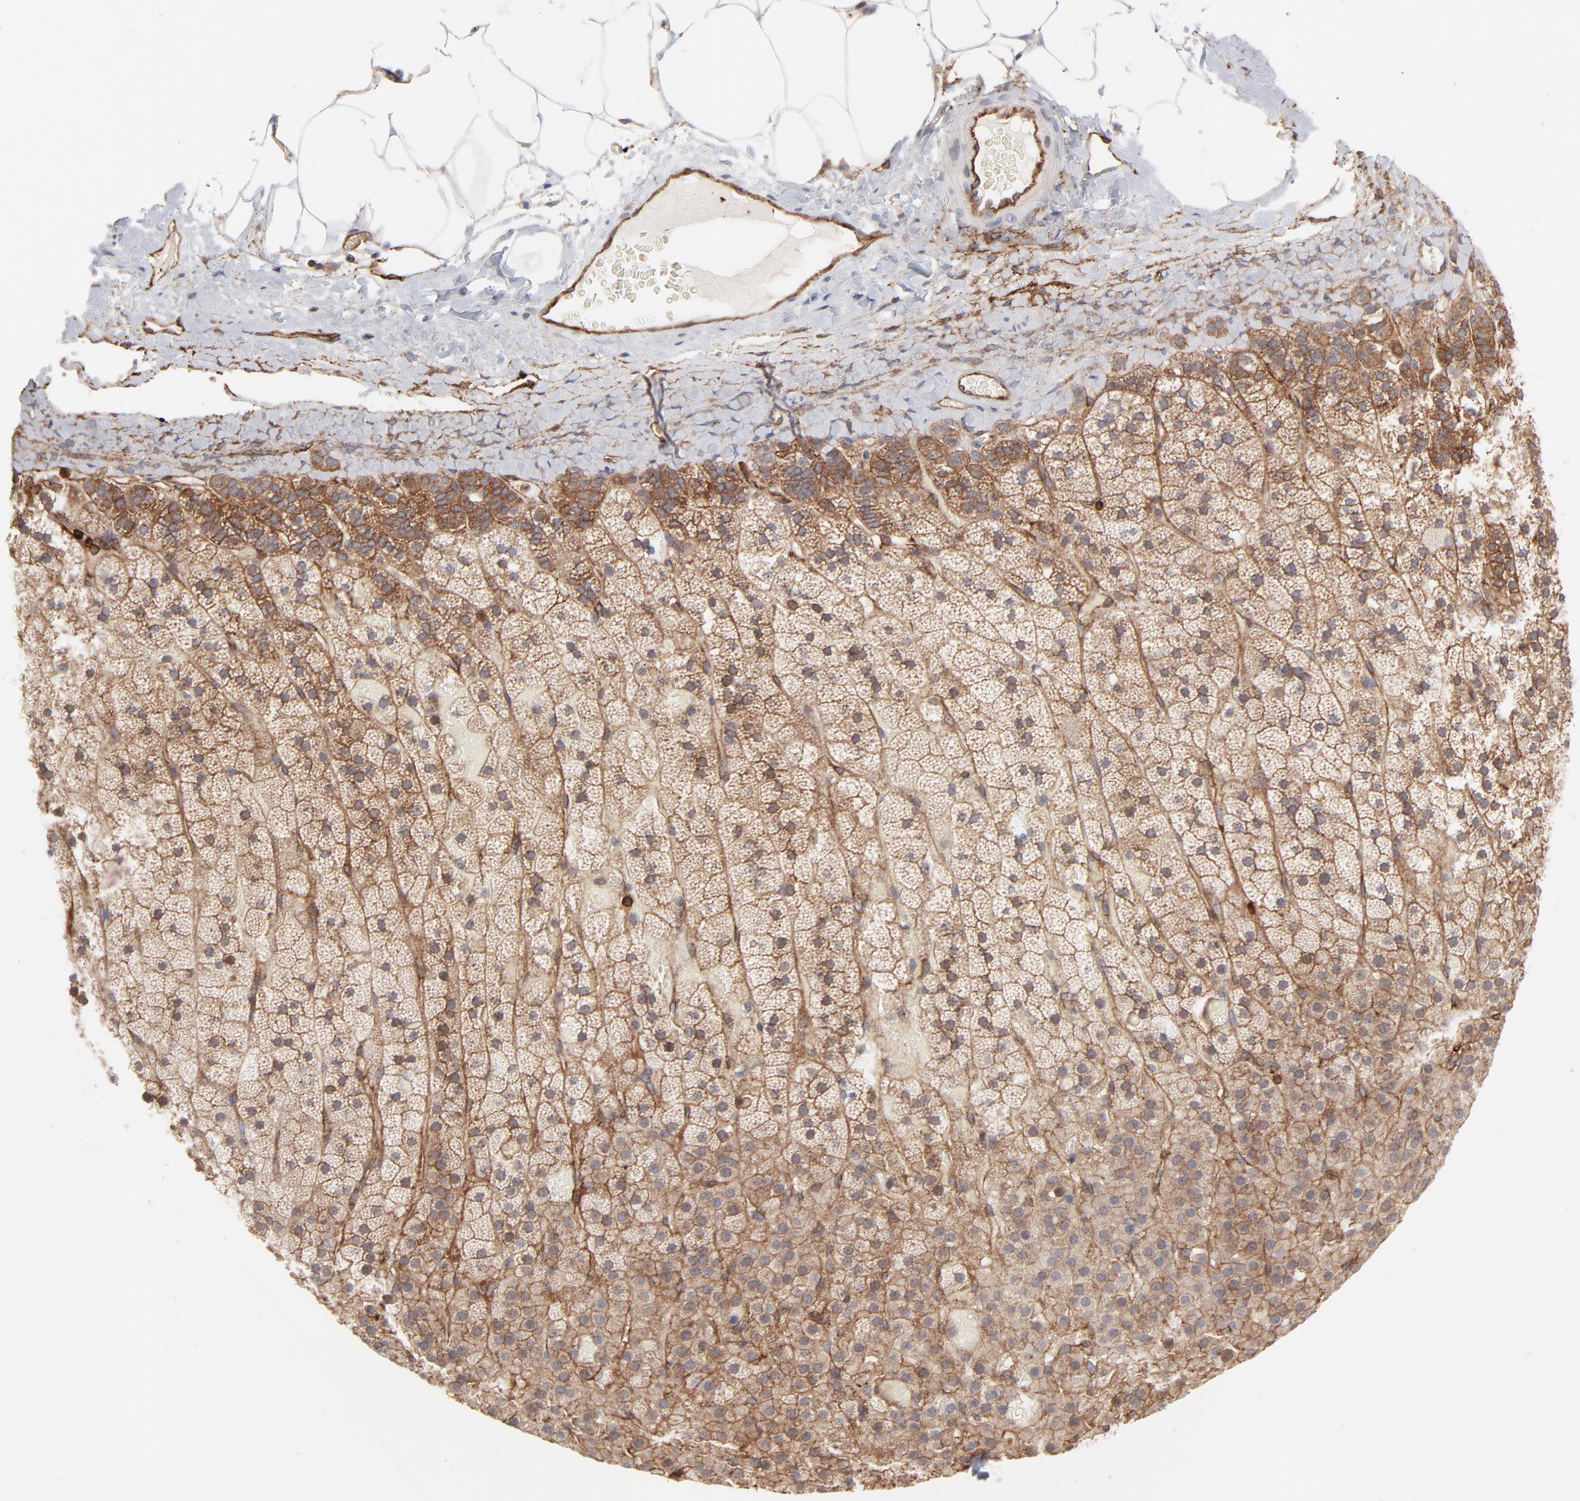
{"staining": {"intensity": "moderate", "quantity": ">75%", "location": "cytoplasmic/membranous"}, "tissue": "adrenal gland", "cell_type": "Glandular cells", "image_type": "normal", "snomed": [{"axis": "morphology", "description": "Normal tissue, NOS"}, {"axis": "topography", "description": "Adrenal gland"}], "caption": "This histopathology image demonstrates IHC staining of normal adrenal gland, with medium moderate cytoplasmic/membranous staining in approximately >75% of glandular cells.", "gene": "PXN", "patient": {"sex": "male", "age": 35}}